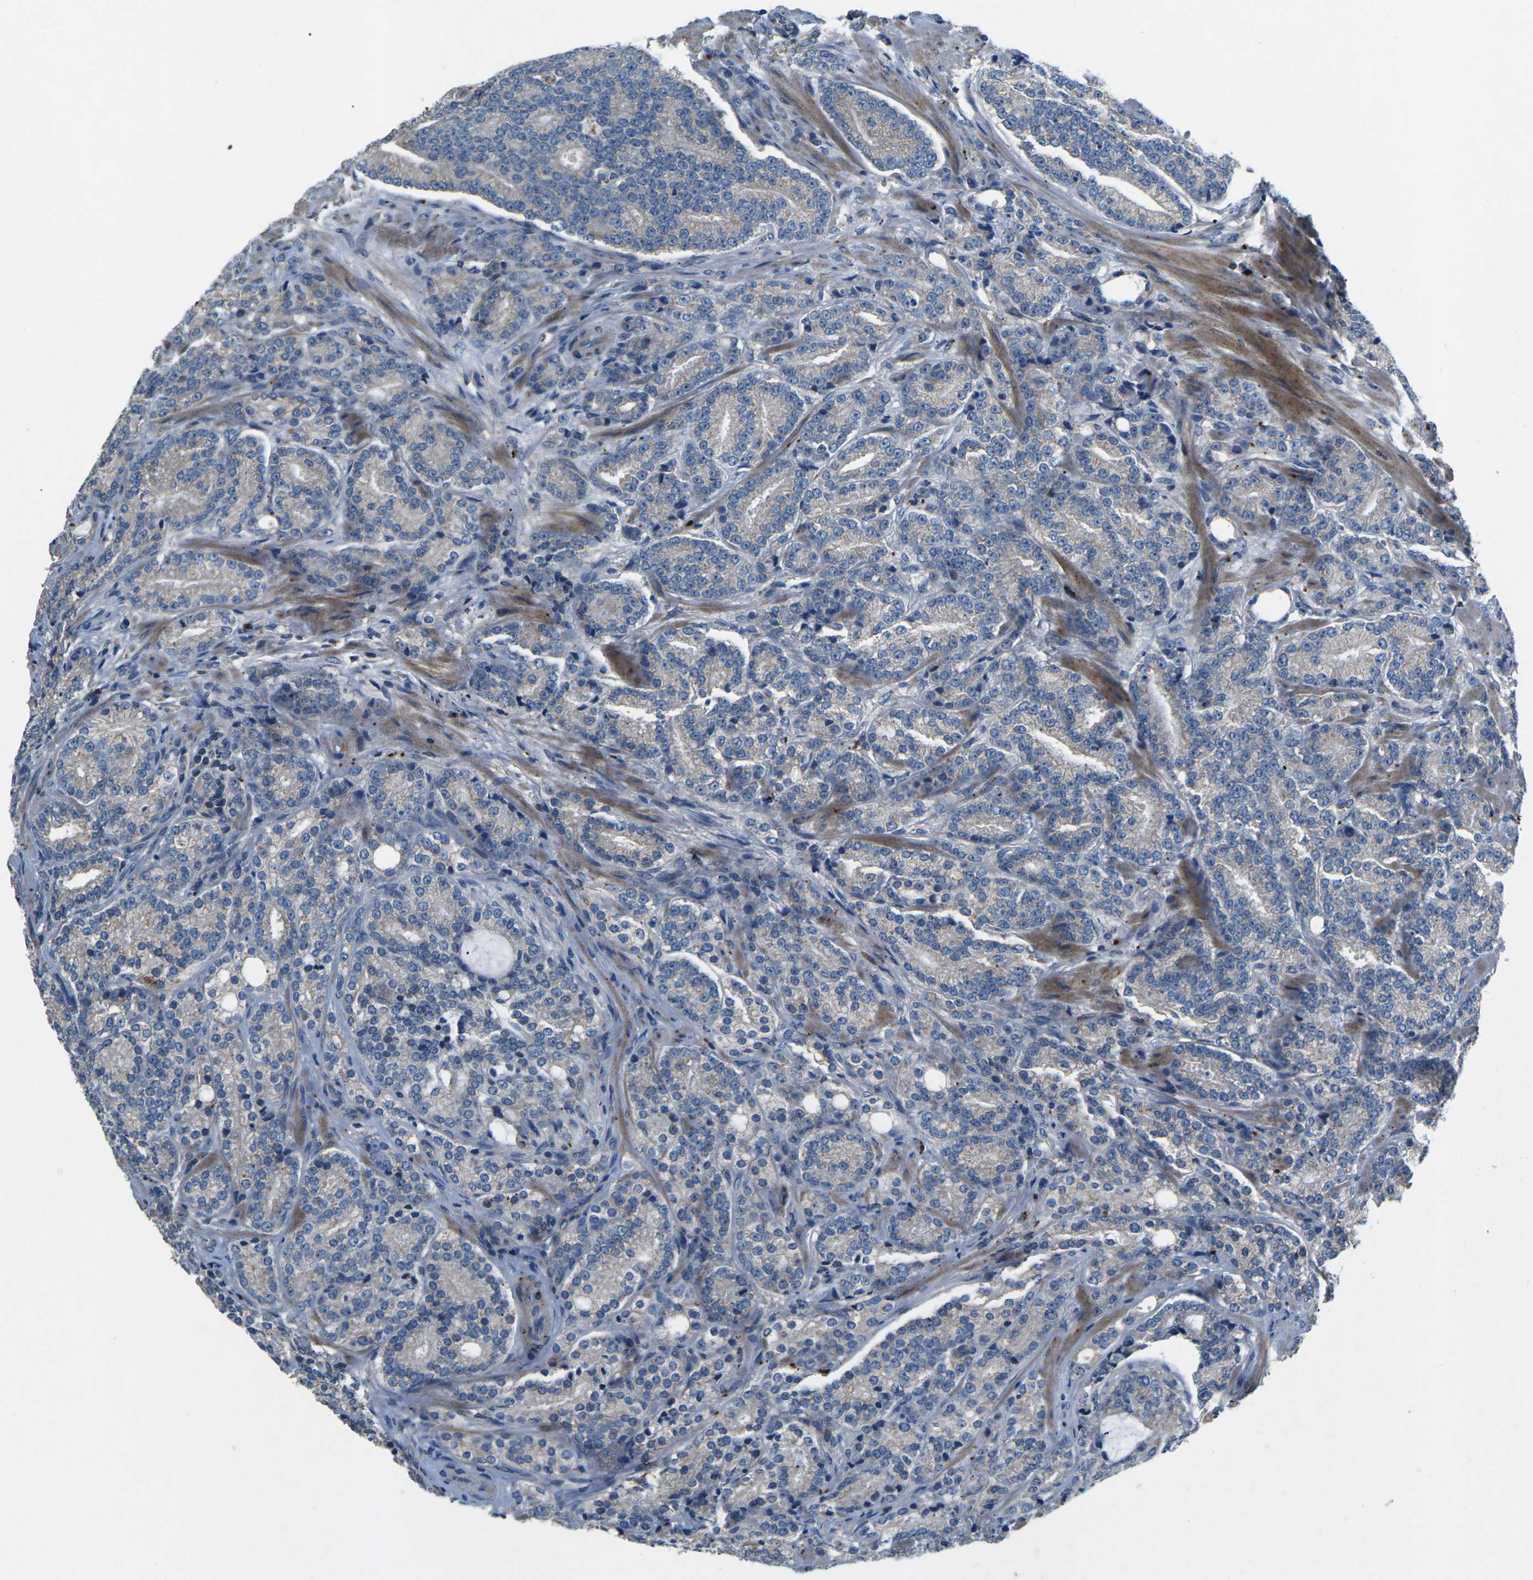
{"staining": {"intensity": "weak", "quantity": "<25%", "location": "cytoplasmic/membranous"}, "tissue": "prostate cancer", "cell_type": "Tumor cells", "image_type": "cancer", "snomed": [{"axis": "morphology", "description": "Adenocarcinoma, High grade"}, {"axis": "topography", "description": "Prostate"}], "caption": "Immunohistochemistry of human prostate adenocarcinoma (high-grade) displays no staining in tumor cells.", "gene": "PDCD6IP", "patient": {"sex": "male", "age": 61}}